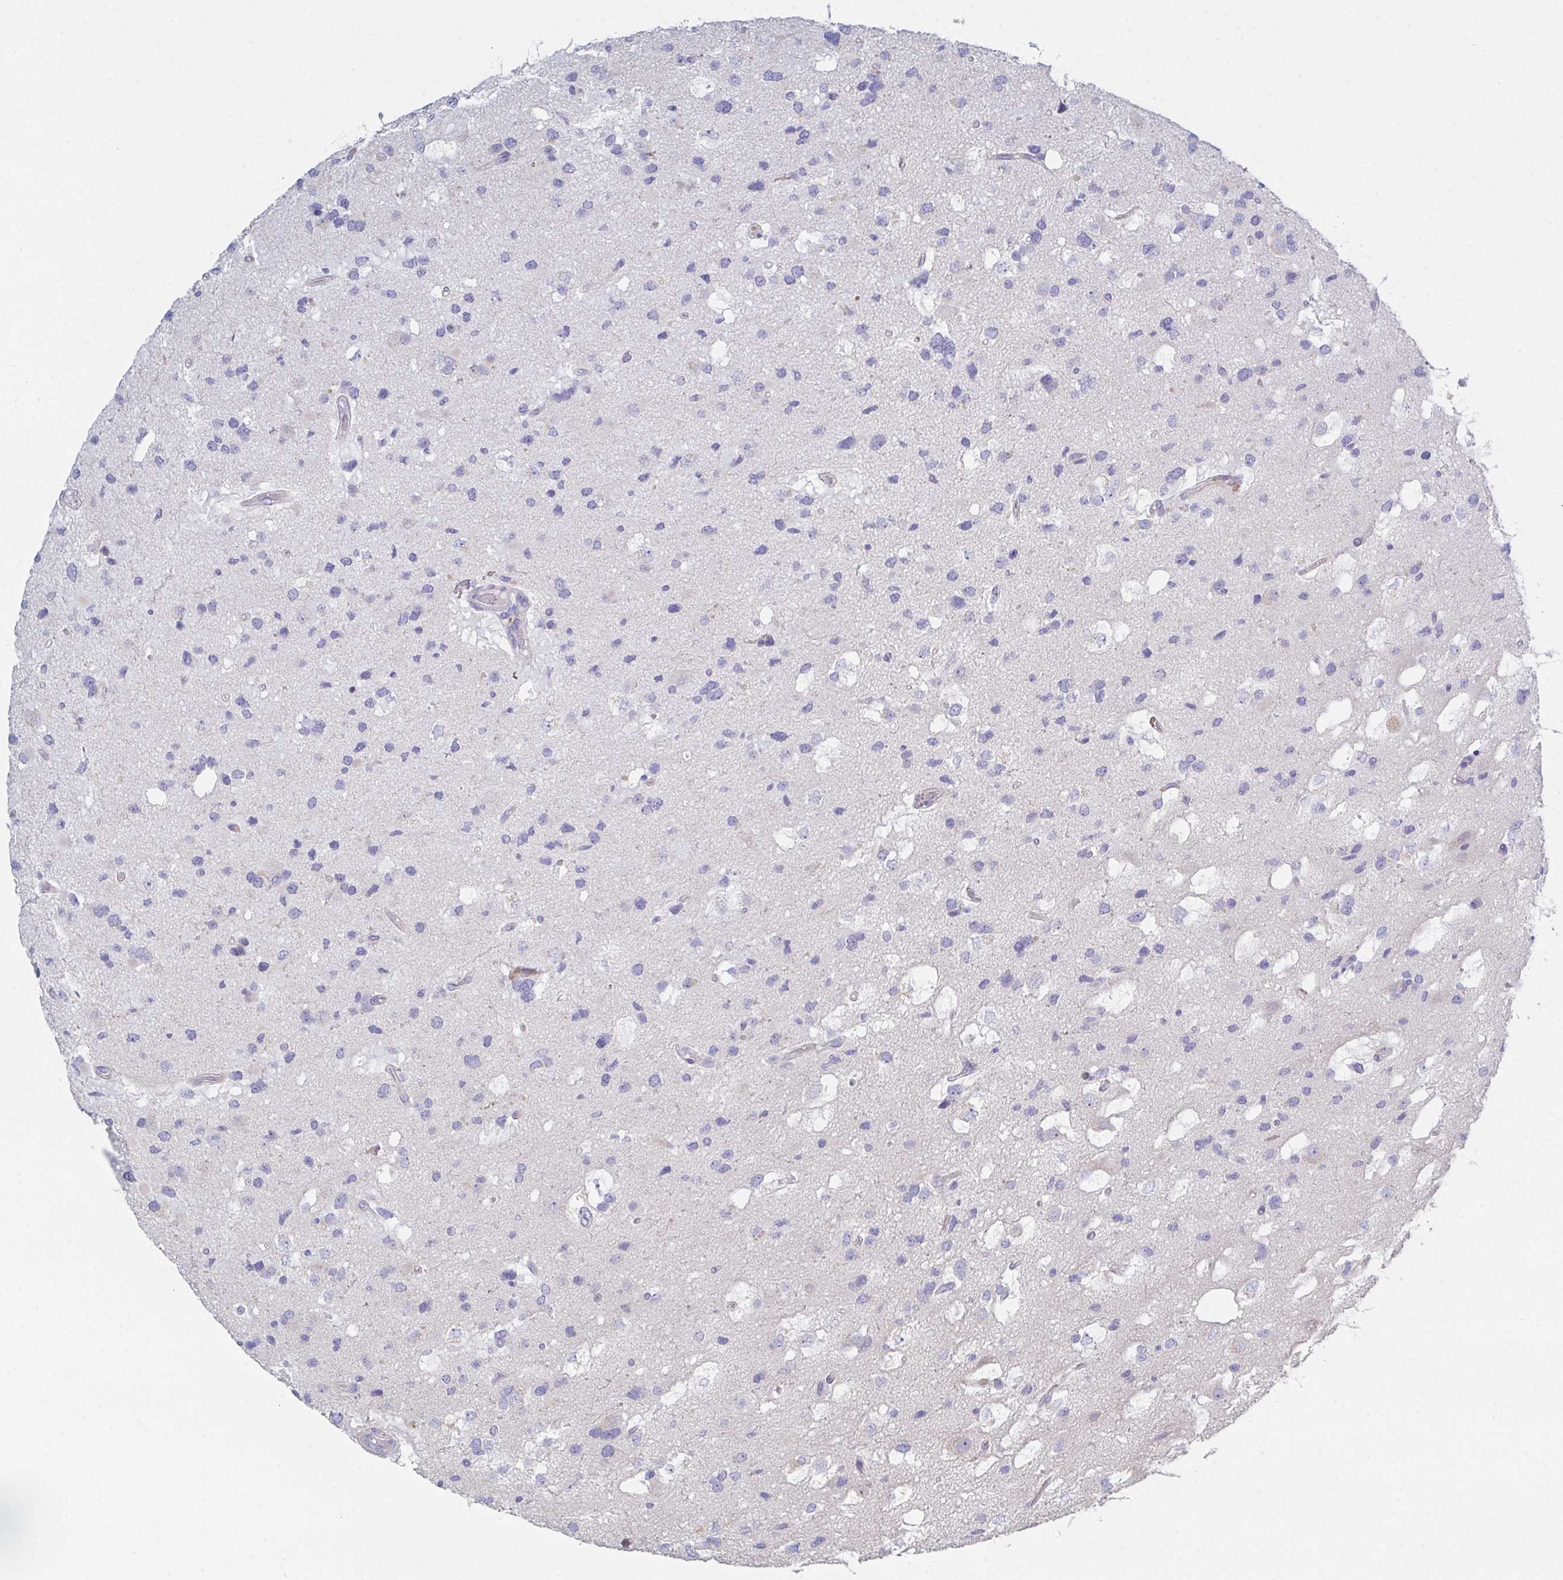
{"staining": {"intensity": "negative", "quantity": "none", "location": "none"}, "tissue": "glioma", "cell_type": "Tumor cells", "image_type": "cancer", "snomed": [{"axis": "morphology", "description": "Glioma, malignant, High grade"}, {"axis": "topography", "description": "Brain"}], "caption": "Immunohistochemistry (IHC) histopathology image of malignant glioma (high-grade) stained for a protein (brown), which exhibits no expression in tumor cells. (Immunohistochemistry (IHC), brightfield microscopy, high magnification).", "gene": "FBXO47", "patient": {"sex": "male", "age": 53}}